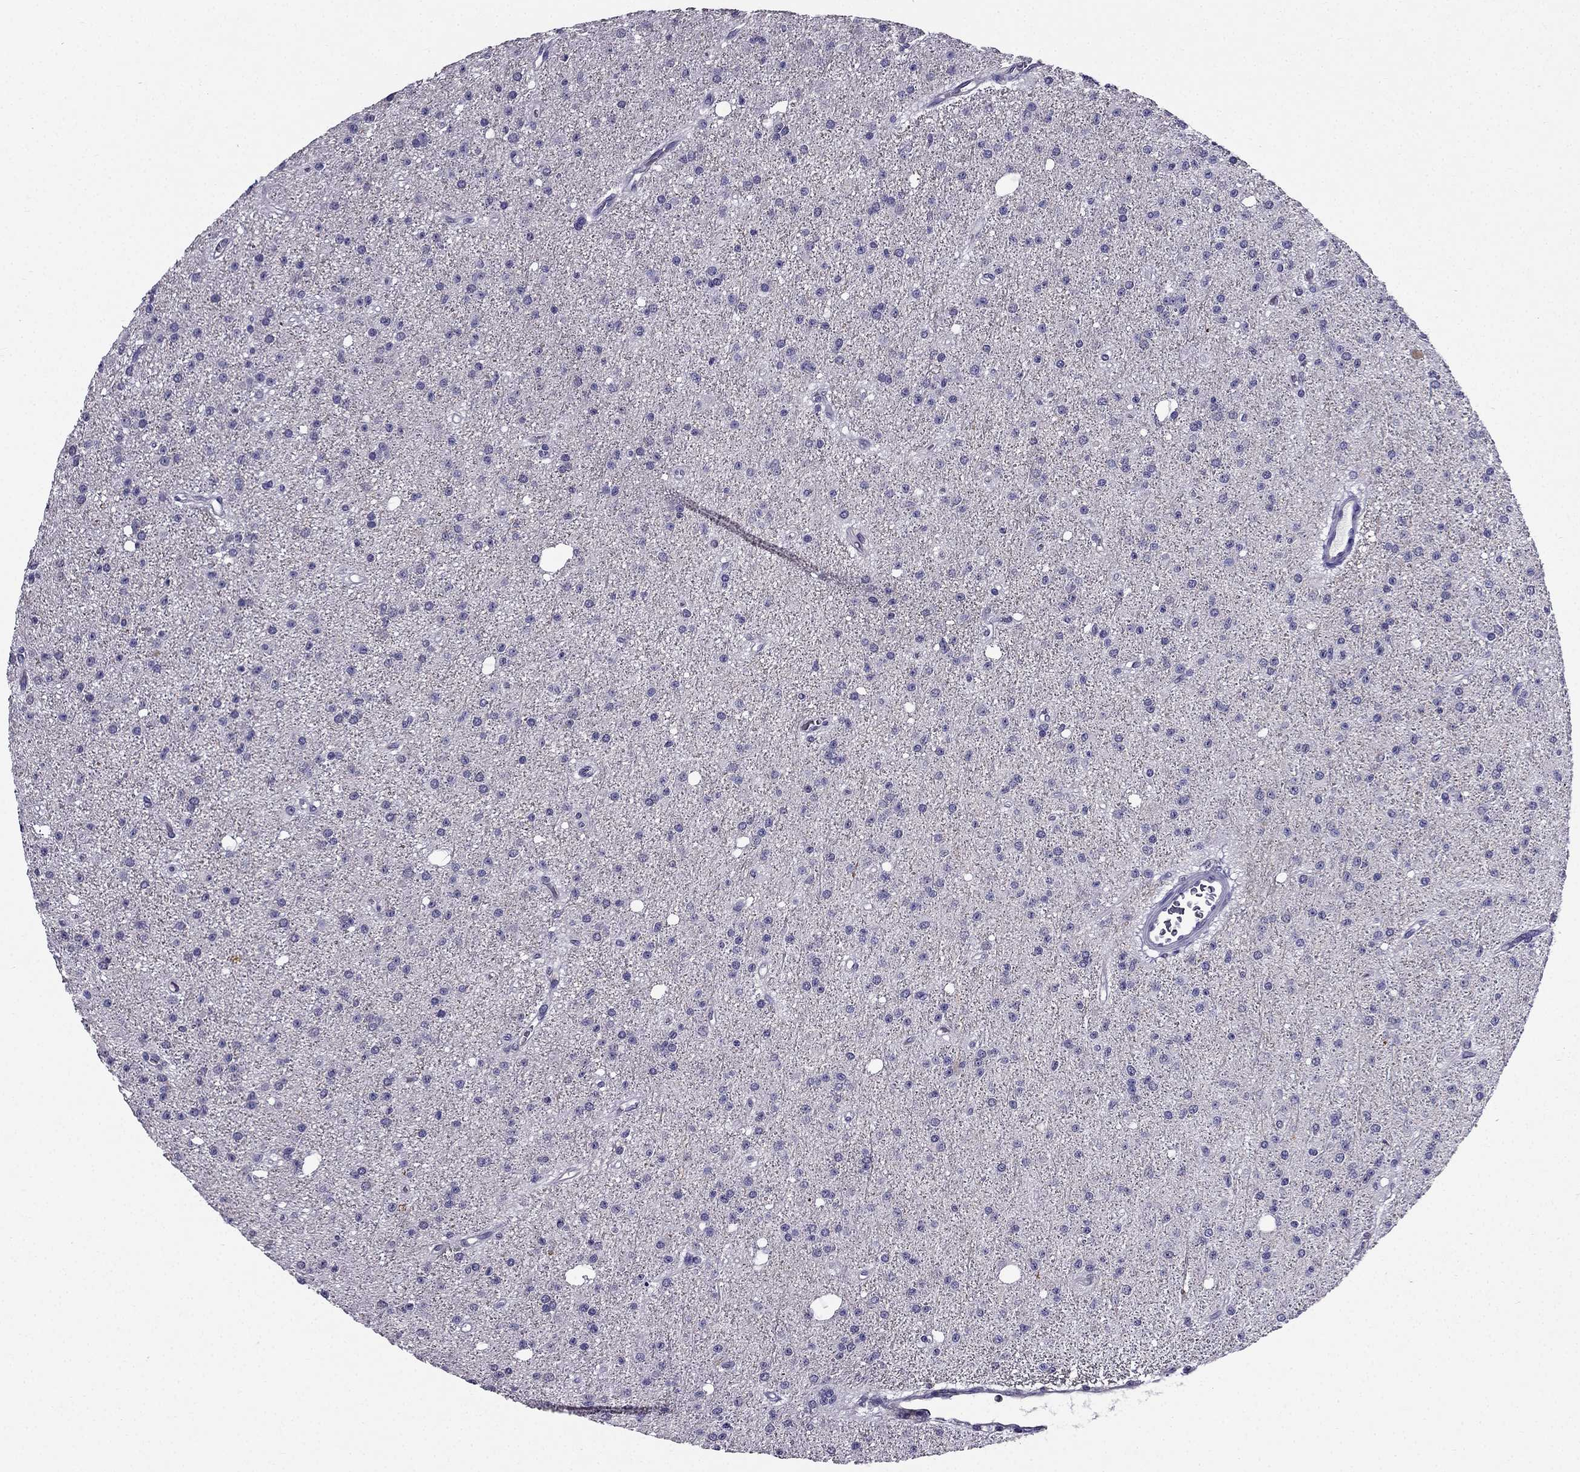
{"staining": {"intensity": "negative", "quantity": "none", "location": "none"}, "tissue": "glioma", "cell_type": "Tumor cells", "image_type": "cancer", "snomed": [{"axis": "morphology", "description": "Glioma, malignant, Low grade"}, {"axis": "topography", "description": "Brain"}], "caption": "This is an immunohistochemistry image of malignant glioma (low-grade). There is no positivity in tumor cells.", "gene": "AAK1", "patient": {"sex": "male", "age": 27}}